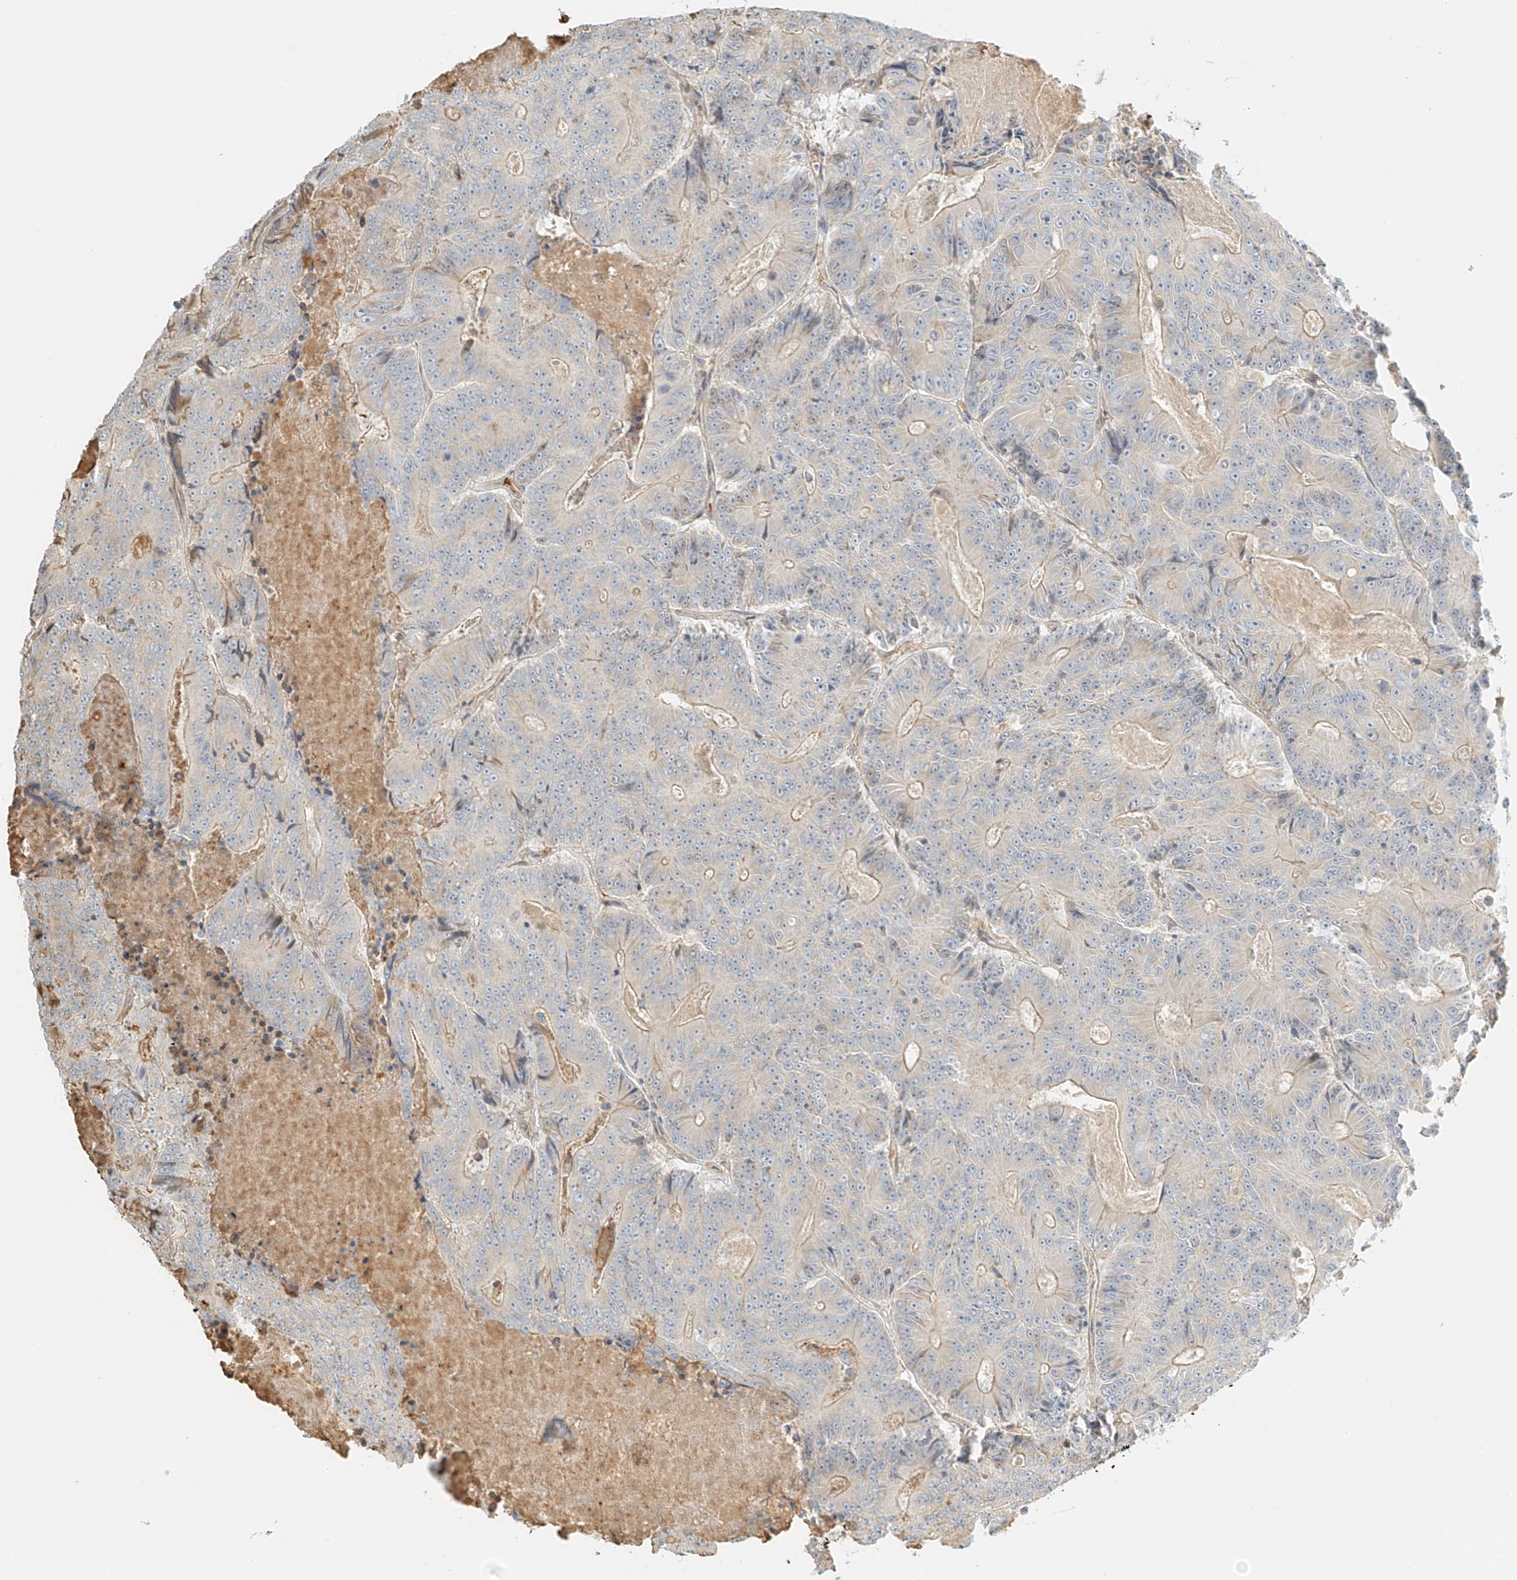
{"staining": {"intensity": "negative", "quantity": "none", "location": "none"}, "tissue": "colorectal cancer", "cell_type": "Tumor cells", "image_type": "cancer", "snomed": [{"axis": "morphology", "description": "Adenocarcinoma, NOS"}, {"axis": "topography", "description": "Colon"}], "caption": "Image shows no protein expression in tumor cells of colorectal cancer (adenocarcinoma) tissue. (DAB immunohistochemistry with hematoxylin counter stain).", "gene": "UPK1B", "patient": {"sex": "male", "age": 83}}